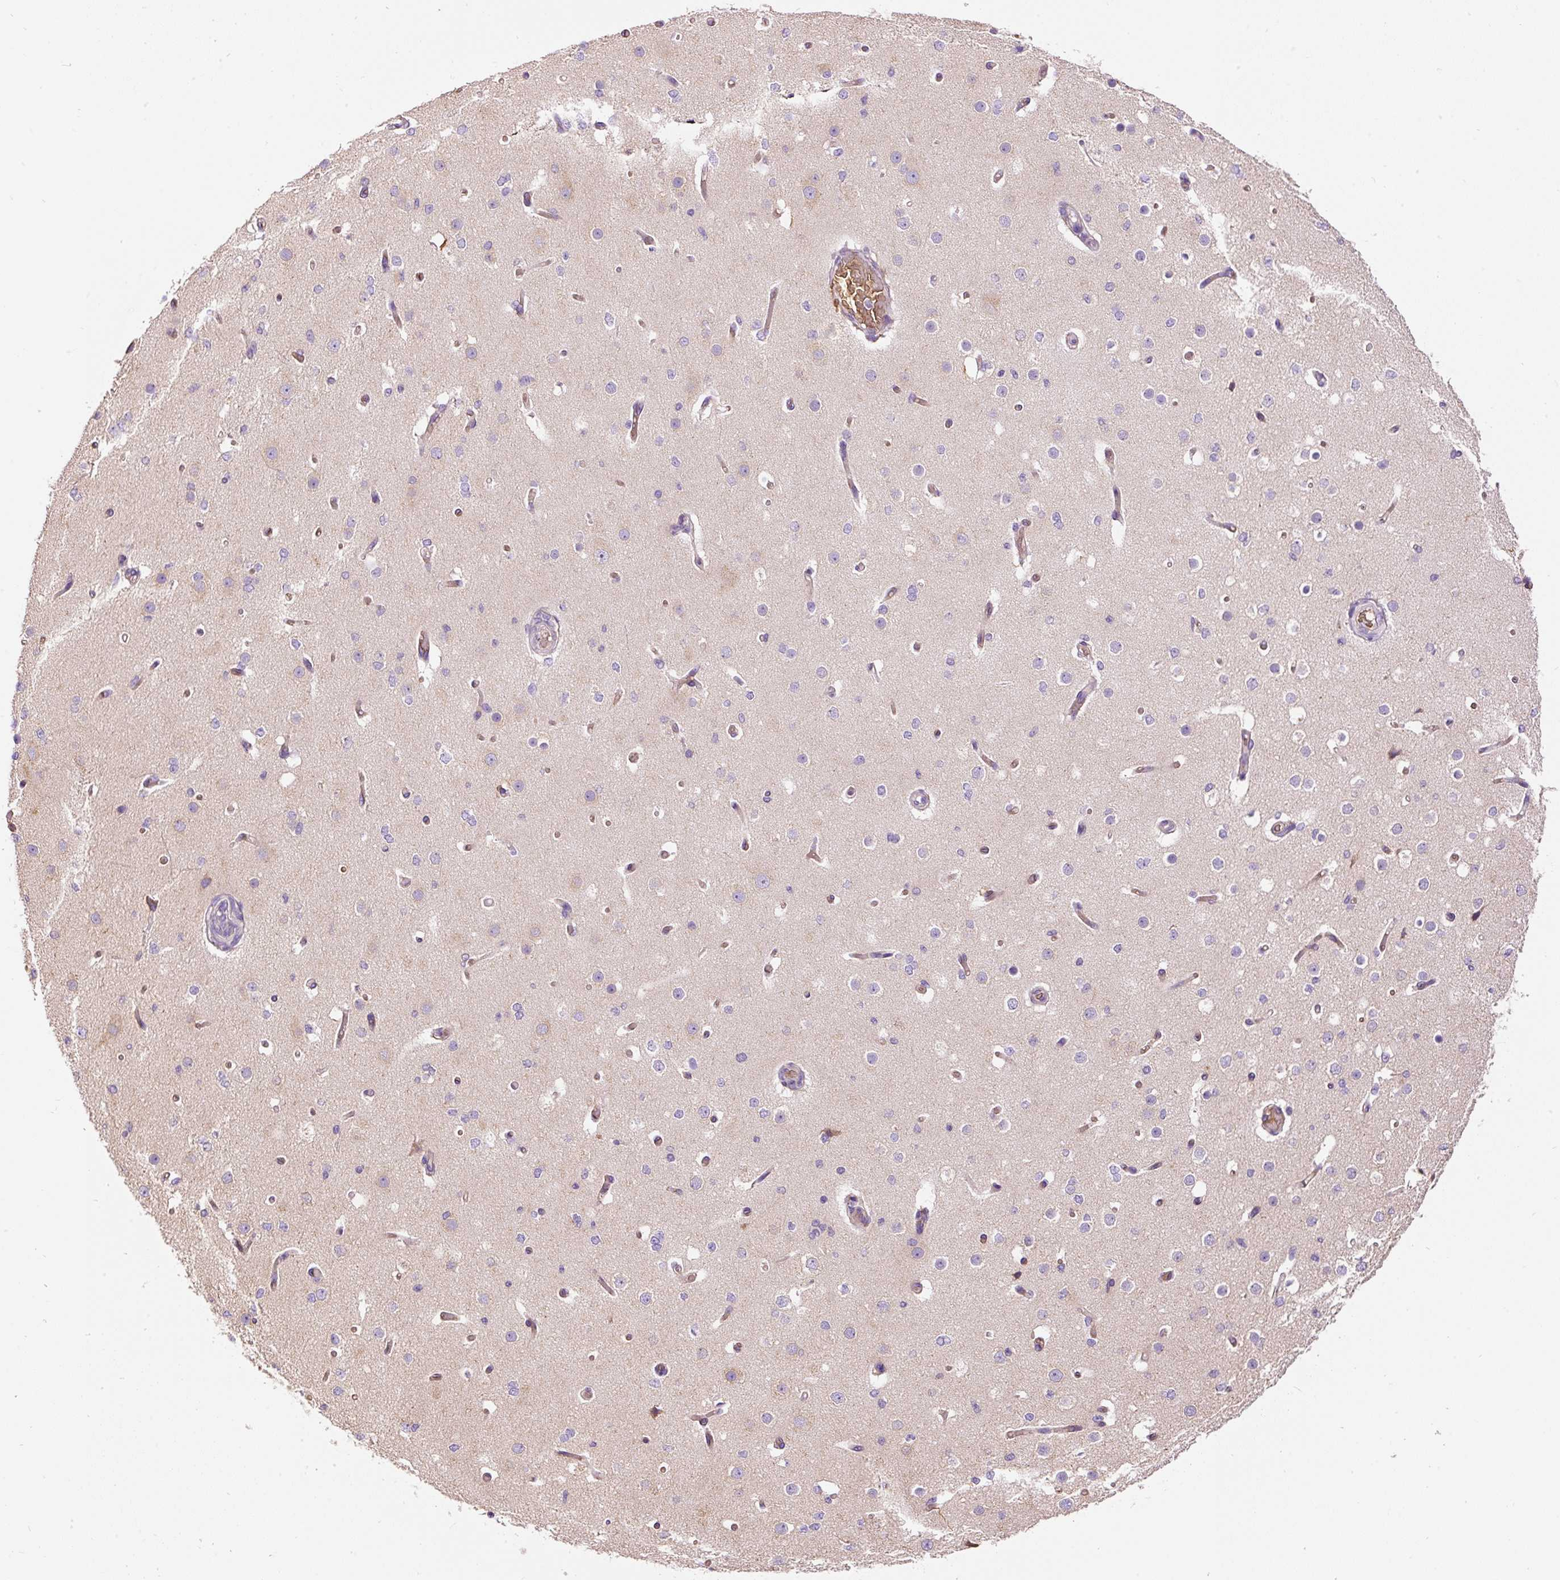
{"staining": {"intensity": "weak", "quantity": ">75%", "location": "cytoplasmic/membranous"}, "tissue": "cerebral cortex", "cell_type": "Endothelial cells", "image_type": "normal", "snomed": [{"axis": "morphology", "description": "Normal tissue, NOS"}, {"axis": "morphology", "description": "Inflammation, NOS"}, {"axis": "topography", "description": "Cerebral cortex"}], "caption": "A brown stain labels weak cytoplasmic/membranous staining of a protein in endothelial cells of benign cerebral cortex.", "gene": "PRRC2A", "patient": {"sex": "male", "age": 6}}